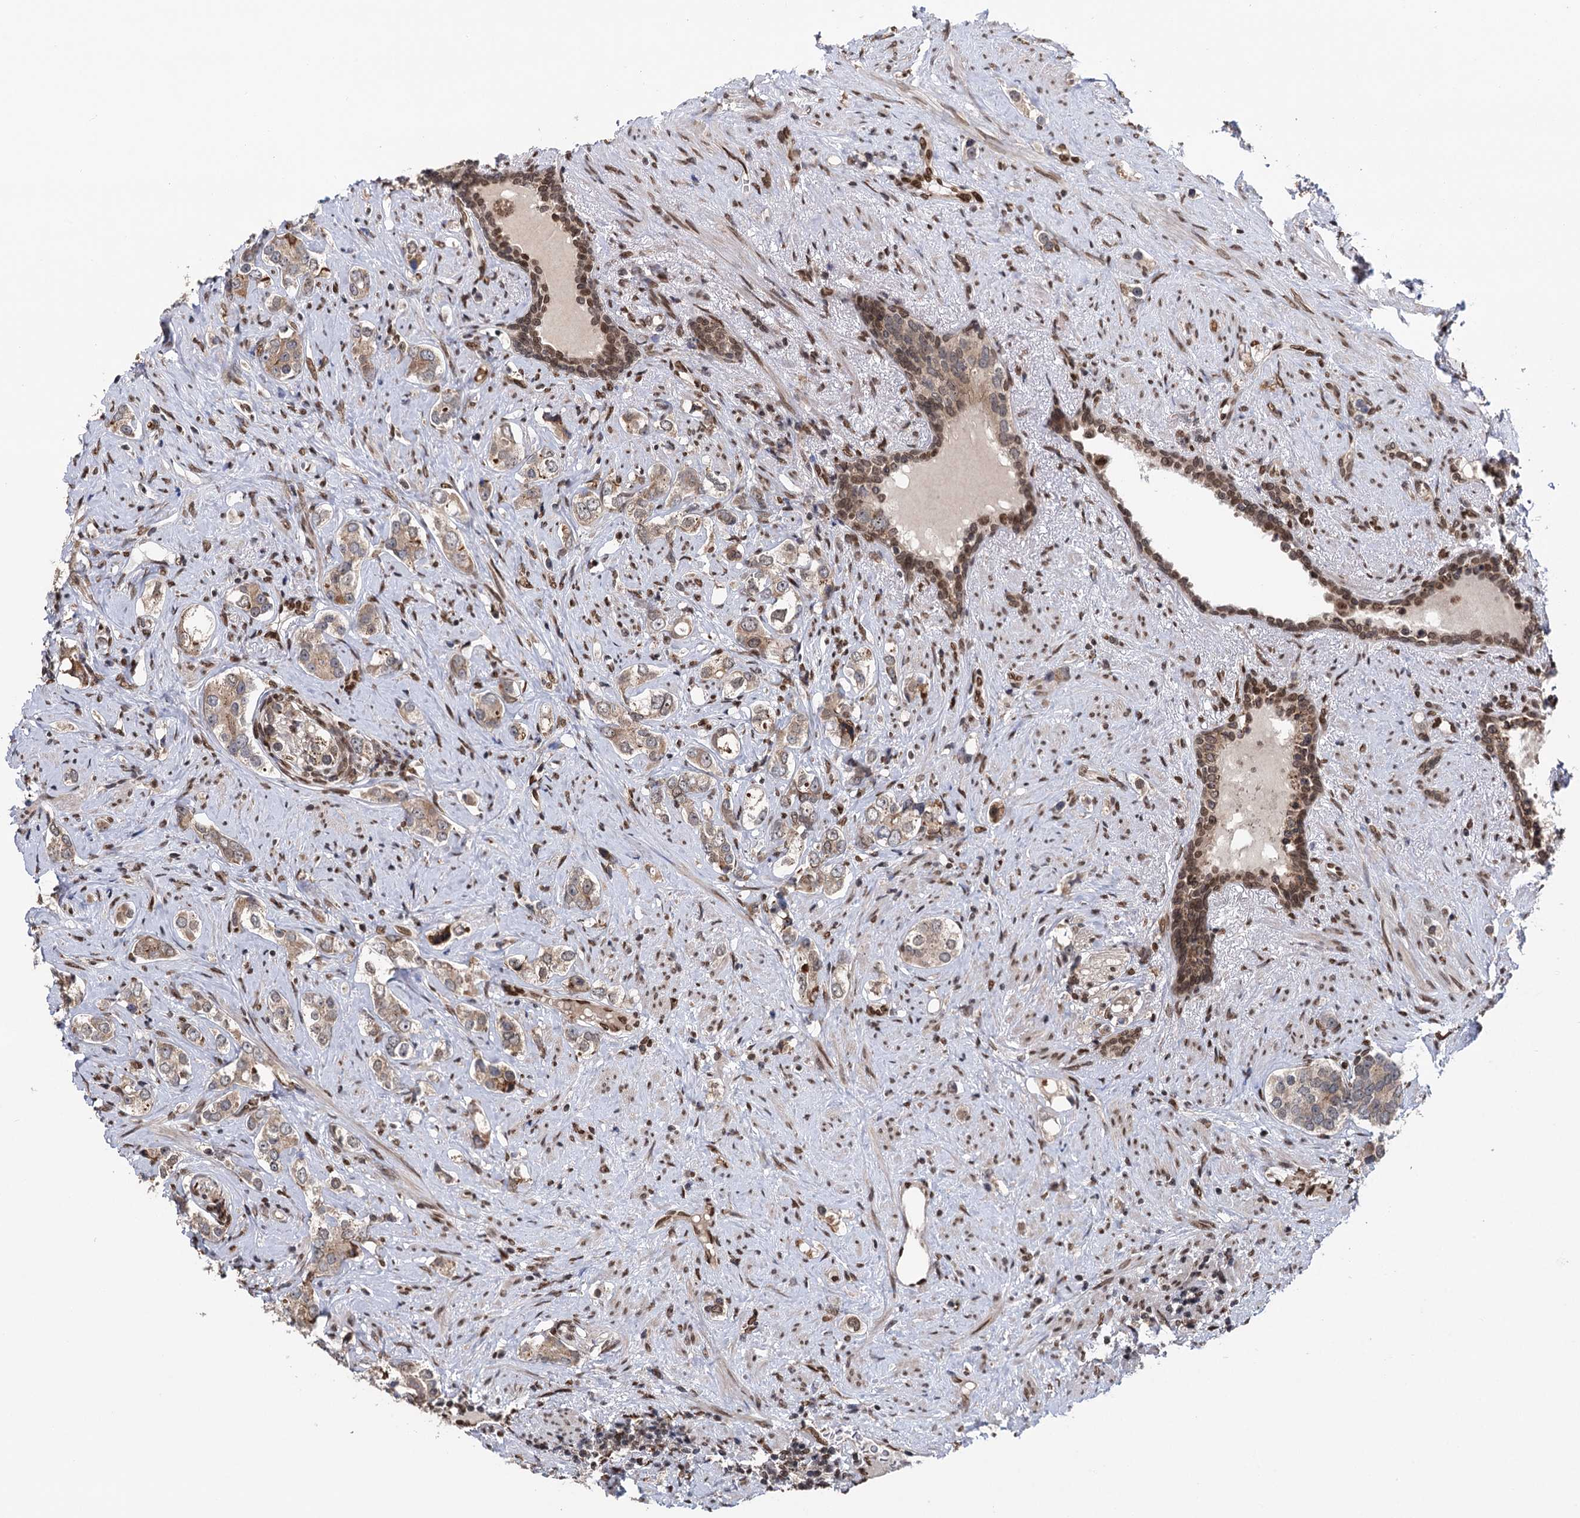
{"staining": {"intensity": "weak", "quantity": ">75%", "location": "cytoplasmic/membranous"}, "tissue": "prostate cancer", "cell_type": "Tumor cells", "image_type": "cancer", "snomed": [{"axis": "morphology", "description": "Adenocarcinoma, High grade"}, {"axis": "topography", "description": "Prostate"}], "caption": "Tumor cells show low levels of weak cytoplasmic/membranous staining in about >75% of cells in prostate cancer (high-grade adenocarcinoma).", "gene": "MESD", "patient": {"sex": "male", "age": 63}}